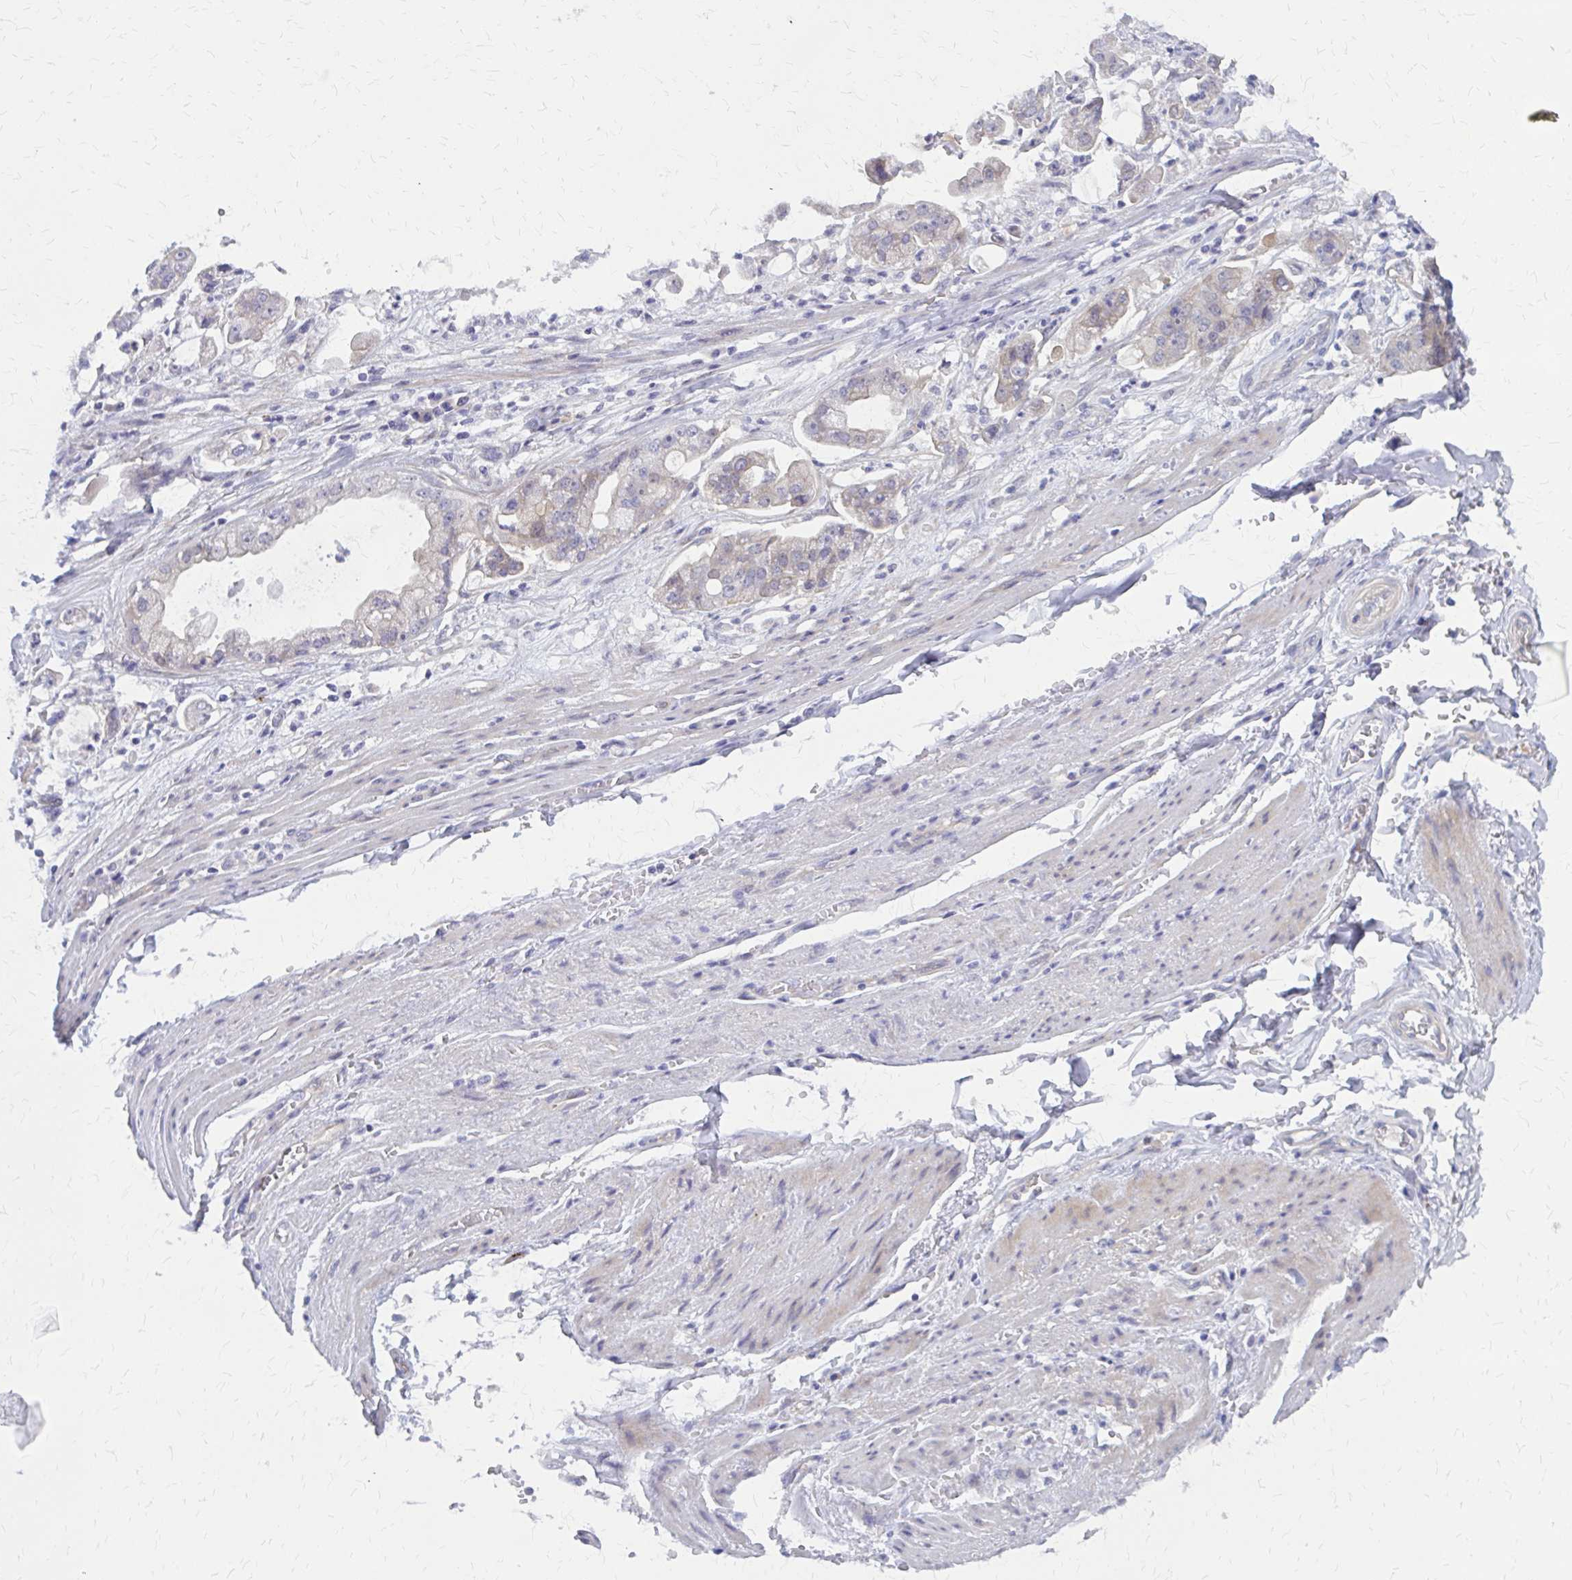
{"staining": {"intensity": "weak", "quantity": "<25%", "location": "cytoplasmic/membranous"}, "tissue": "stomach cancer", "cell_type": "Tumor cells", "image_type": "cancer", "snomed": [{"axis": "morphology", "description": "Adenocarcinoma, NOS"}, {"axis": "topography", "description": "Stomach"}], "caption": "Tumor cells show no significant expression in adenocarcinoma (stomach). (DAB (3,3'-diaminobenzidine) immunohistochemistry (IHC) with hematoxylin counter stain).", "gene": "GLYATL2", "patient": {"sex": "male", "age": 62}}